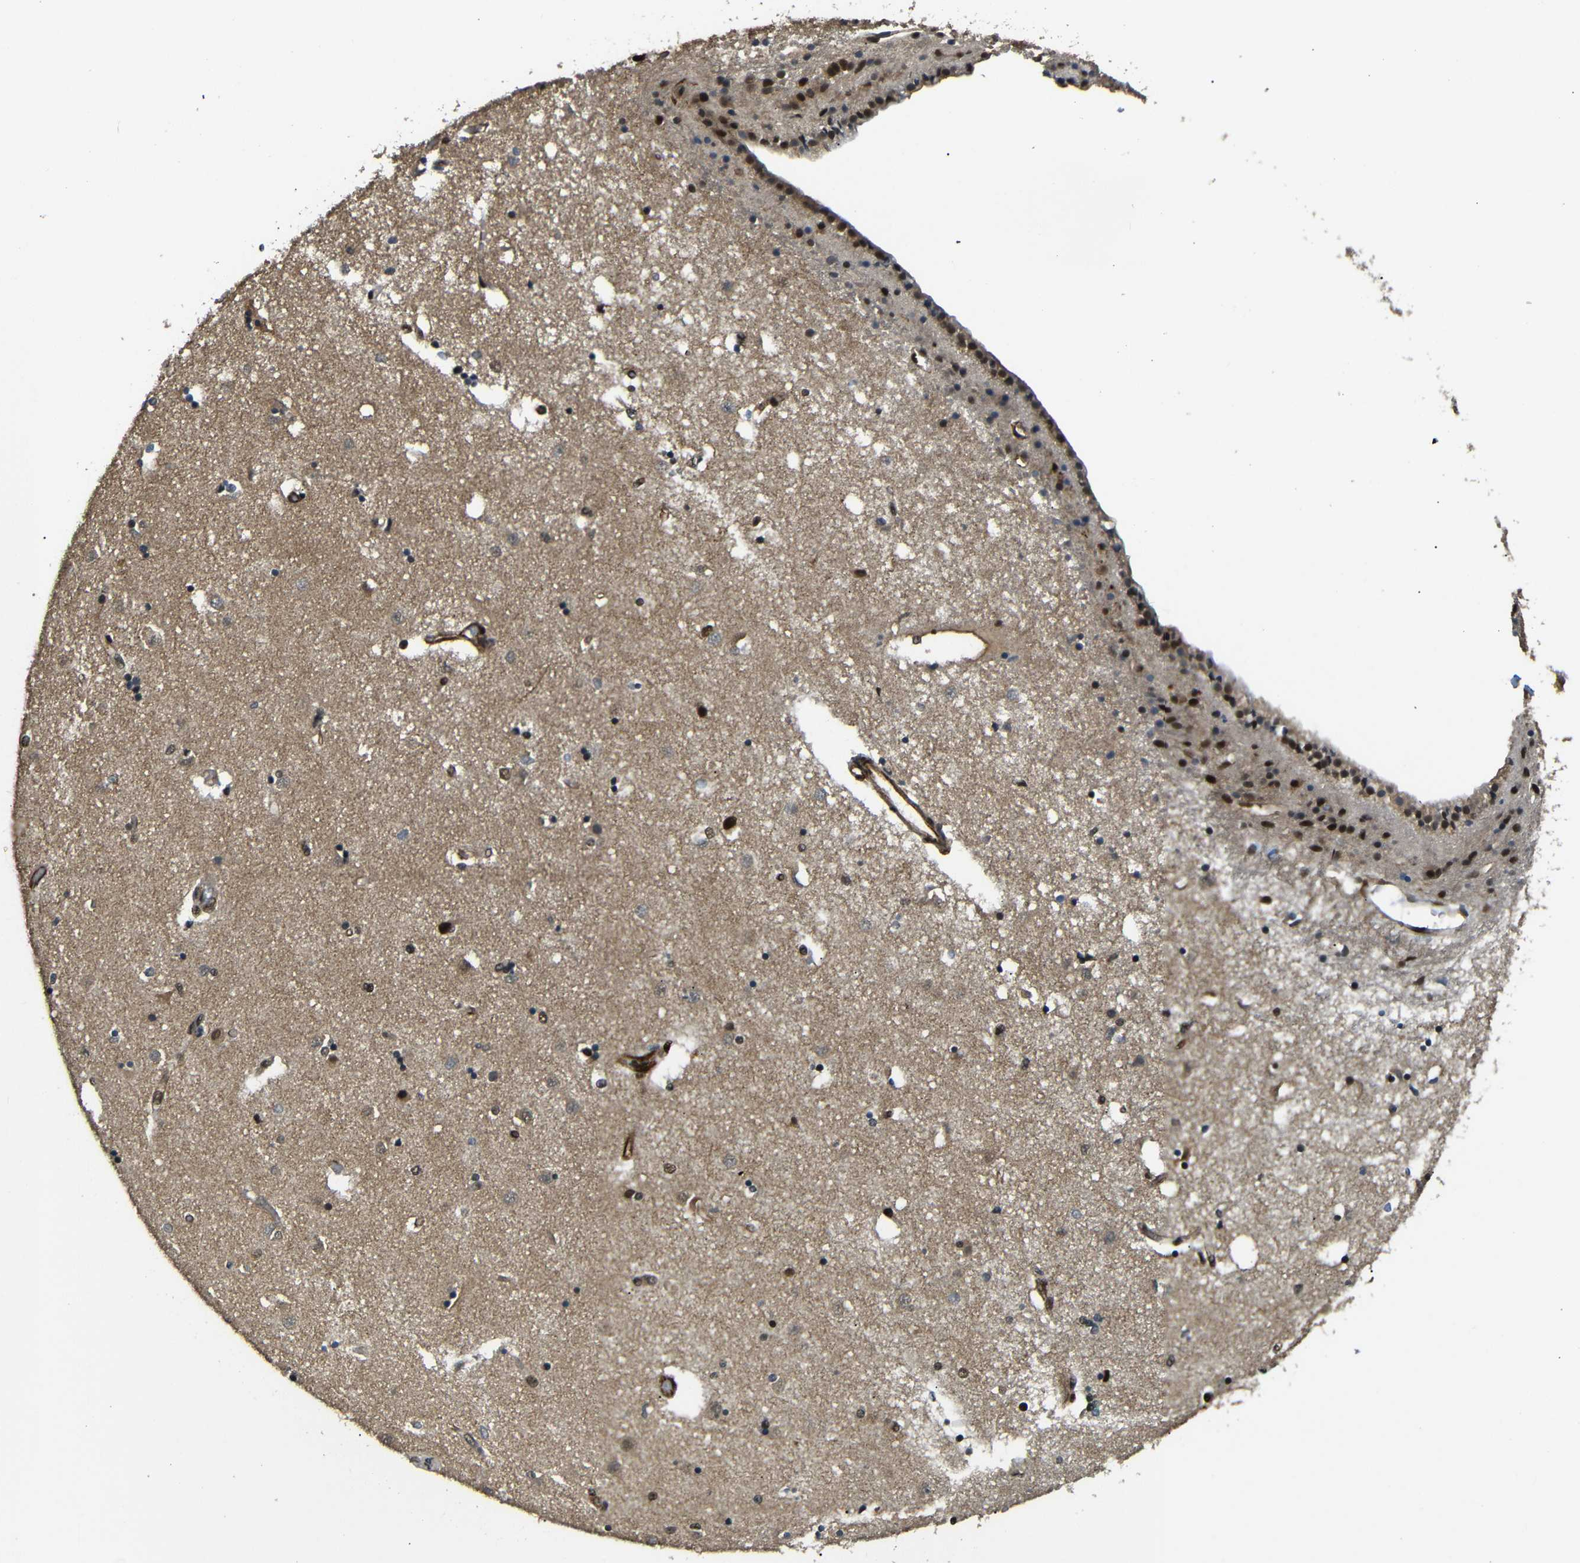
{"staining": {"intensity": "strong", "quantity": "25%-75%", "location": "nuclear"}, "tissue": "caudate", "cell_type": "Glial cells", "image_type": "normal", "snomed": [{"axis": "morphology", "description": "Normal tissue, NOS"}, {"axis": "topography", "description": "Lateral ventricle wall"}], "caption": "Caudate stained with IHC exhibits strong nuclear positivity in approximately 25%-75% of glial cells.", "gene": "TBX2", "patient": {"sex": "female", "age": 54}}